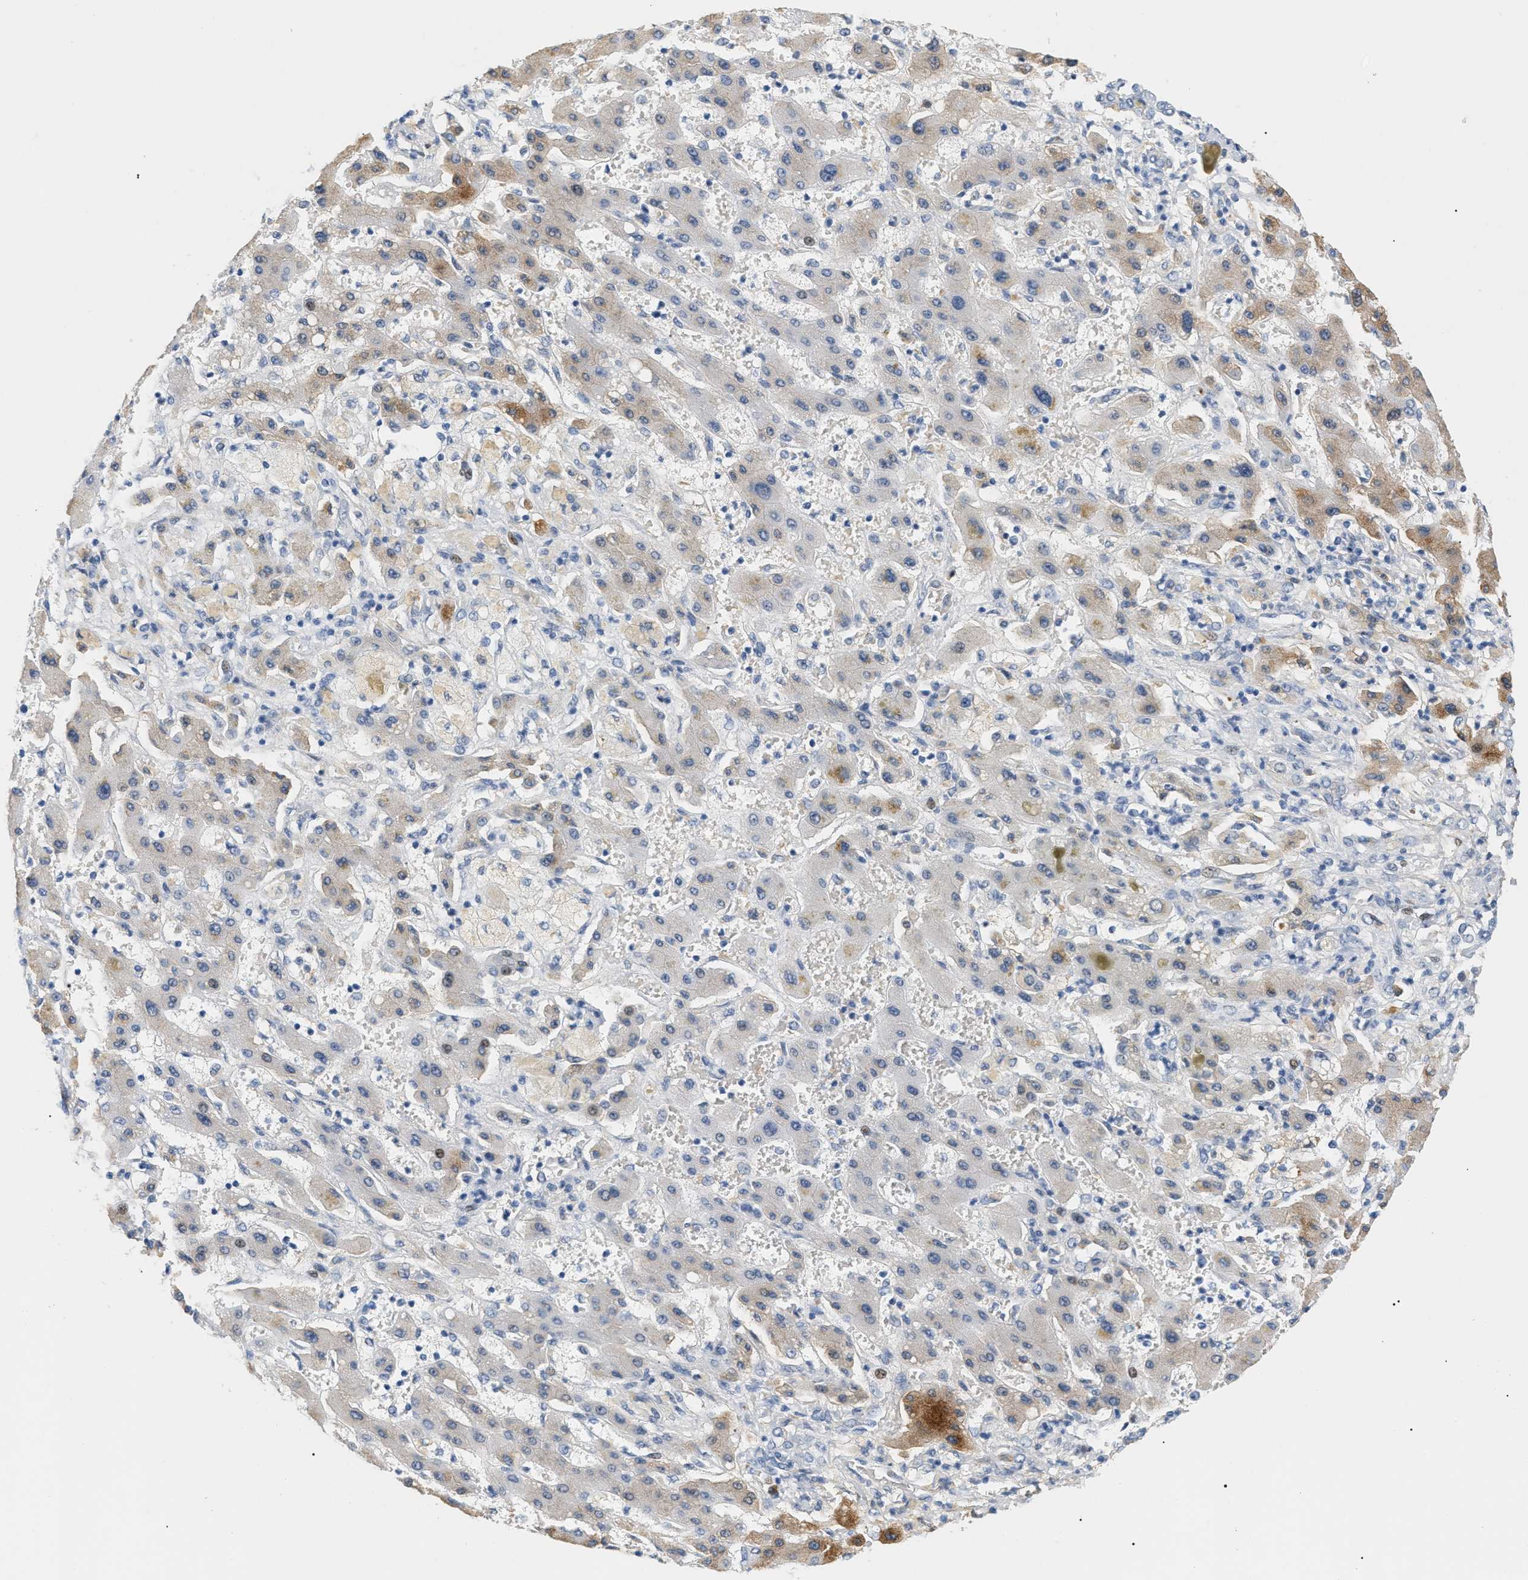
{"staining": {"intensity": "negative", "quantity": "none", "location": "none"}, "tissue": "liver cancer", "cell_type": "Tumor cells", "image_type": "cancer", "snomed": [{"axis": "morphology", "description": "Cholangiocarcinoma"}, {"axis": "topography", "description": "Liver"}], "caption": "The immunohistochemistry micrograph has no significant staining in tumor cells of liver cancer tissue.", "gene": "CFH", "patient": {"sex": "male", "age": 50}}